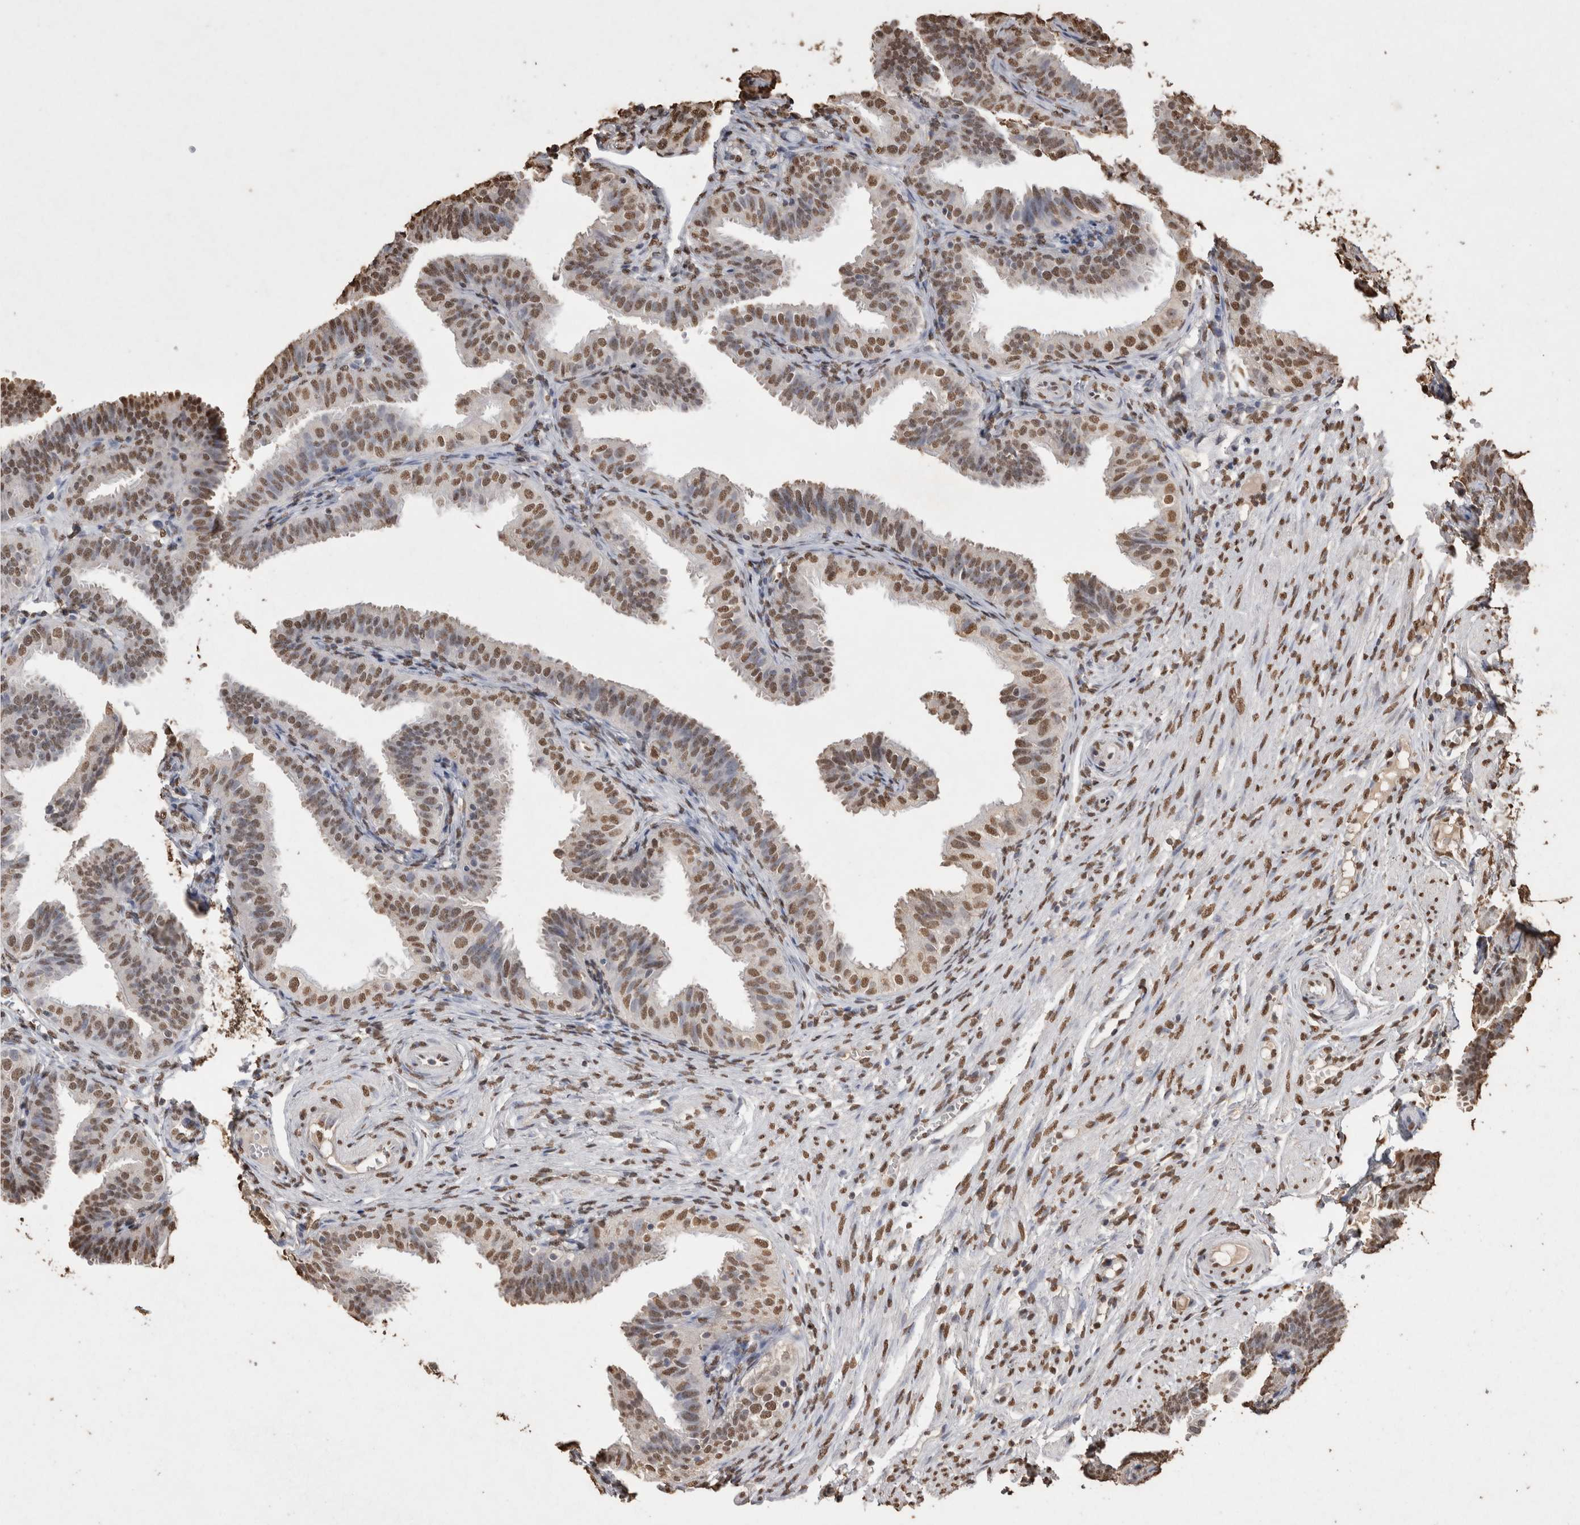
{"staining": {"intensity": "moderate", "quantity": ">75%", "location": "nuclear"}, "tissue": "fallopian tube", "cell_type": "Glandular cells", "image_type": "normal", "snomed": [{"axis": "morphology", "description": "Normal tissue, NOS"}, {"axis": "topography", "description": "Fallopian tube"}], "caption": "This is an image of immunohistochemistry (IHC) staining of unremarkable fallopian tube, which shows moderate positivity in the nuclear of glandular cells.", "gene": "POU5F1", "patient": {"sex": "female", "age": 35}}